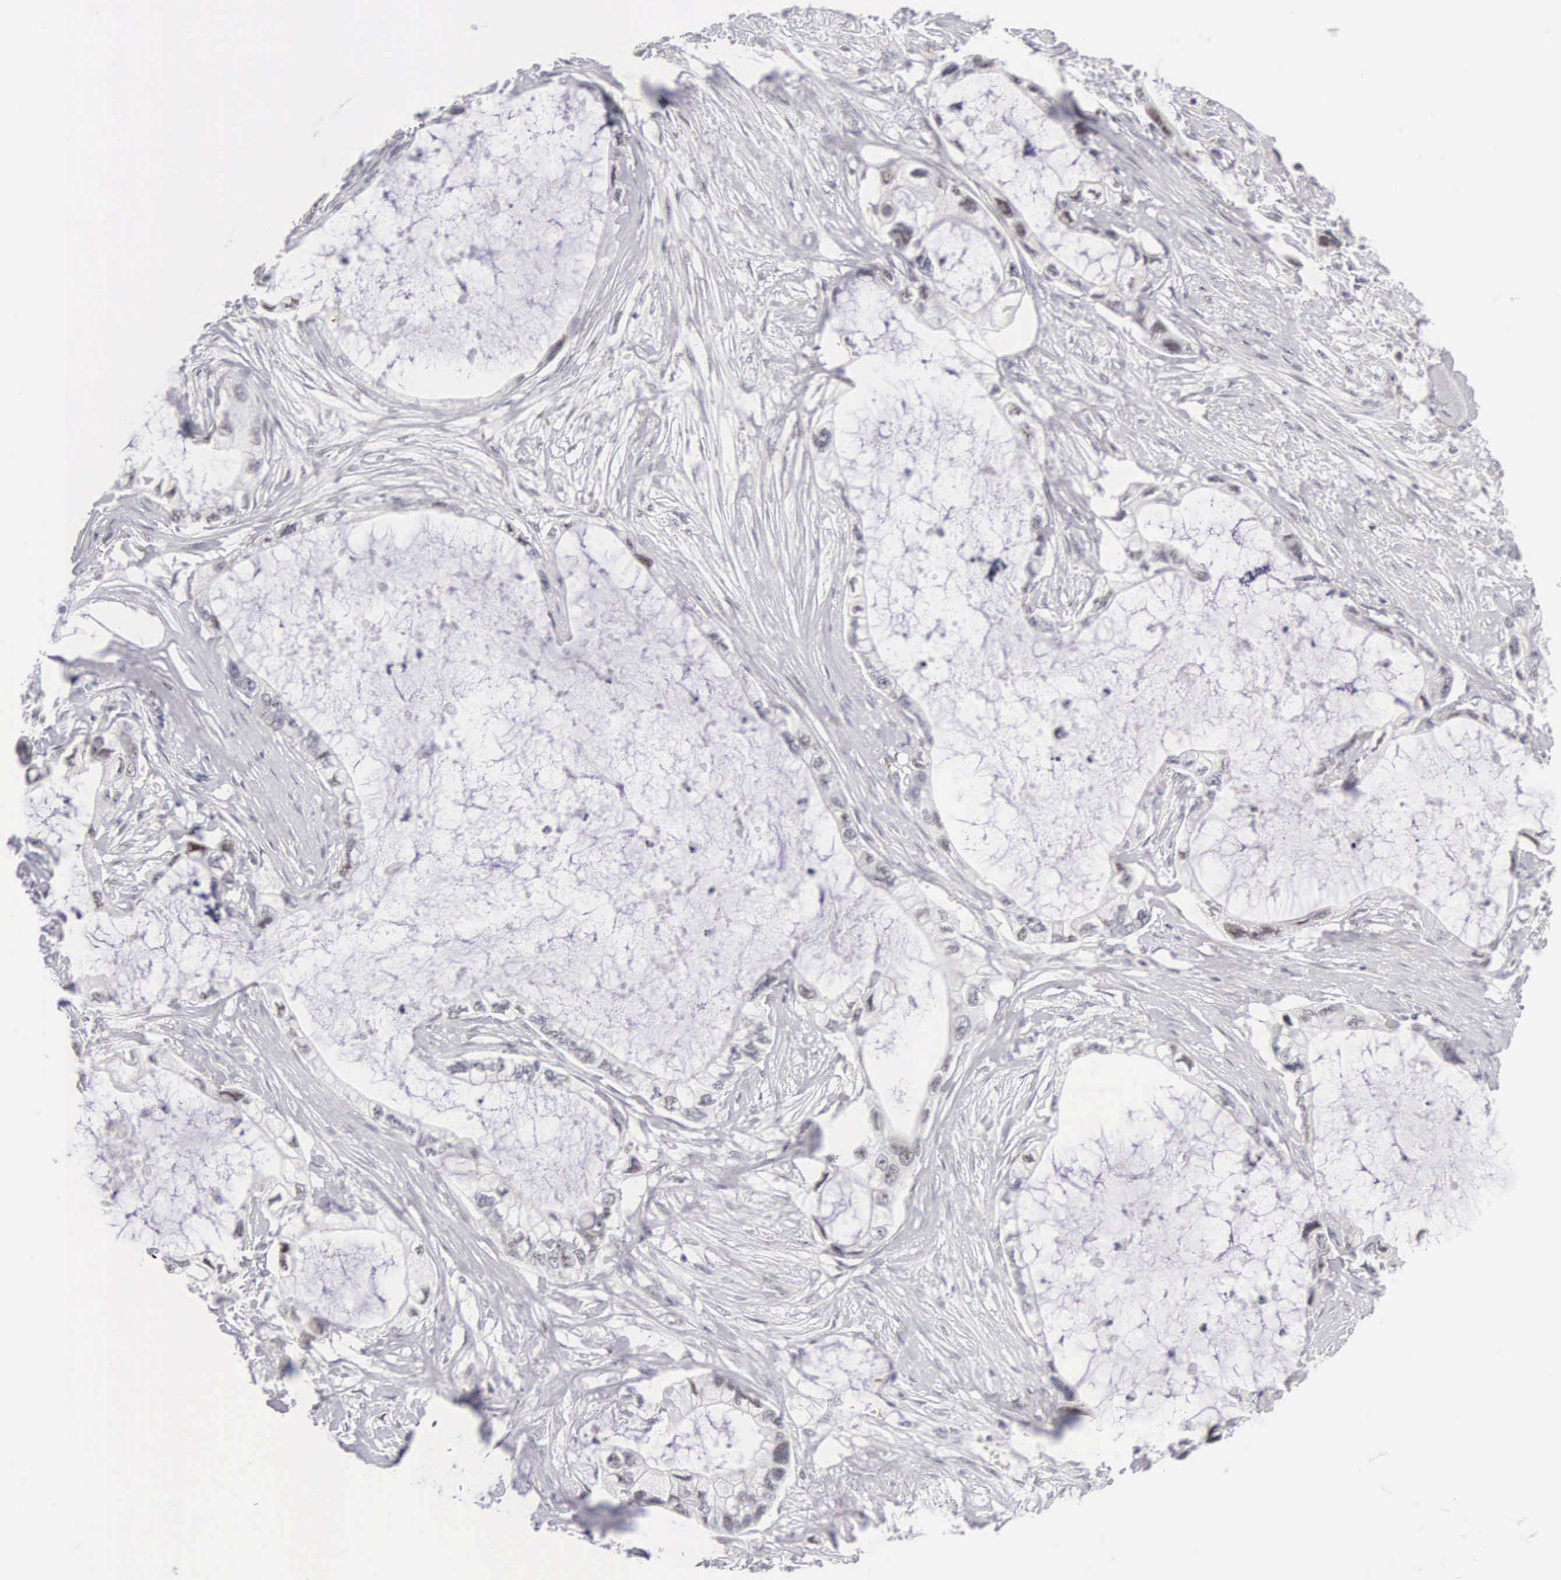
{"staining": {"intensity": "negative", "quantity": "none", "location": "none"}, "tissue": "pancreatic cancer", "cell_type": "Tumor cells", "image_type": "cancer", "snomed": [{"axis": "morphology", "description": "Adenocarcinoma, NOS"}, {"axis": "topography", "description": "Pancreas"}, {"axis": "topography", "description": "Stomach, upper"}], "caption": "Pancreatic adenocarcinoma stained for a protein using IHC demonstrates no staining tumor cells.", "gene": "FAM47A", "patient": {"sex": "male", "age": 77}}